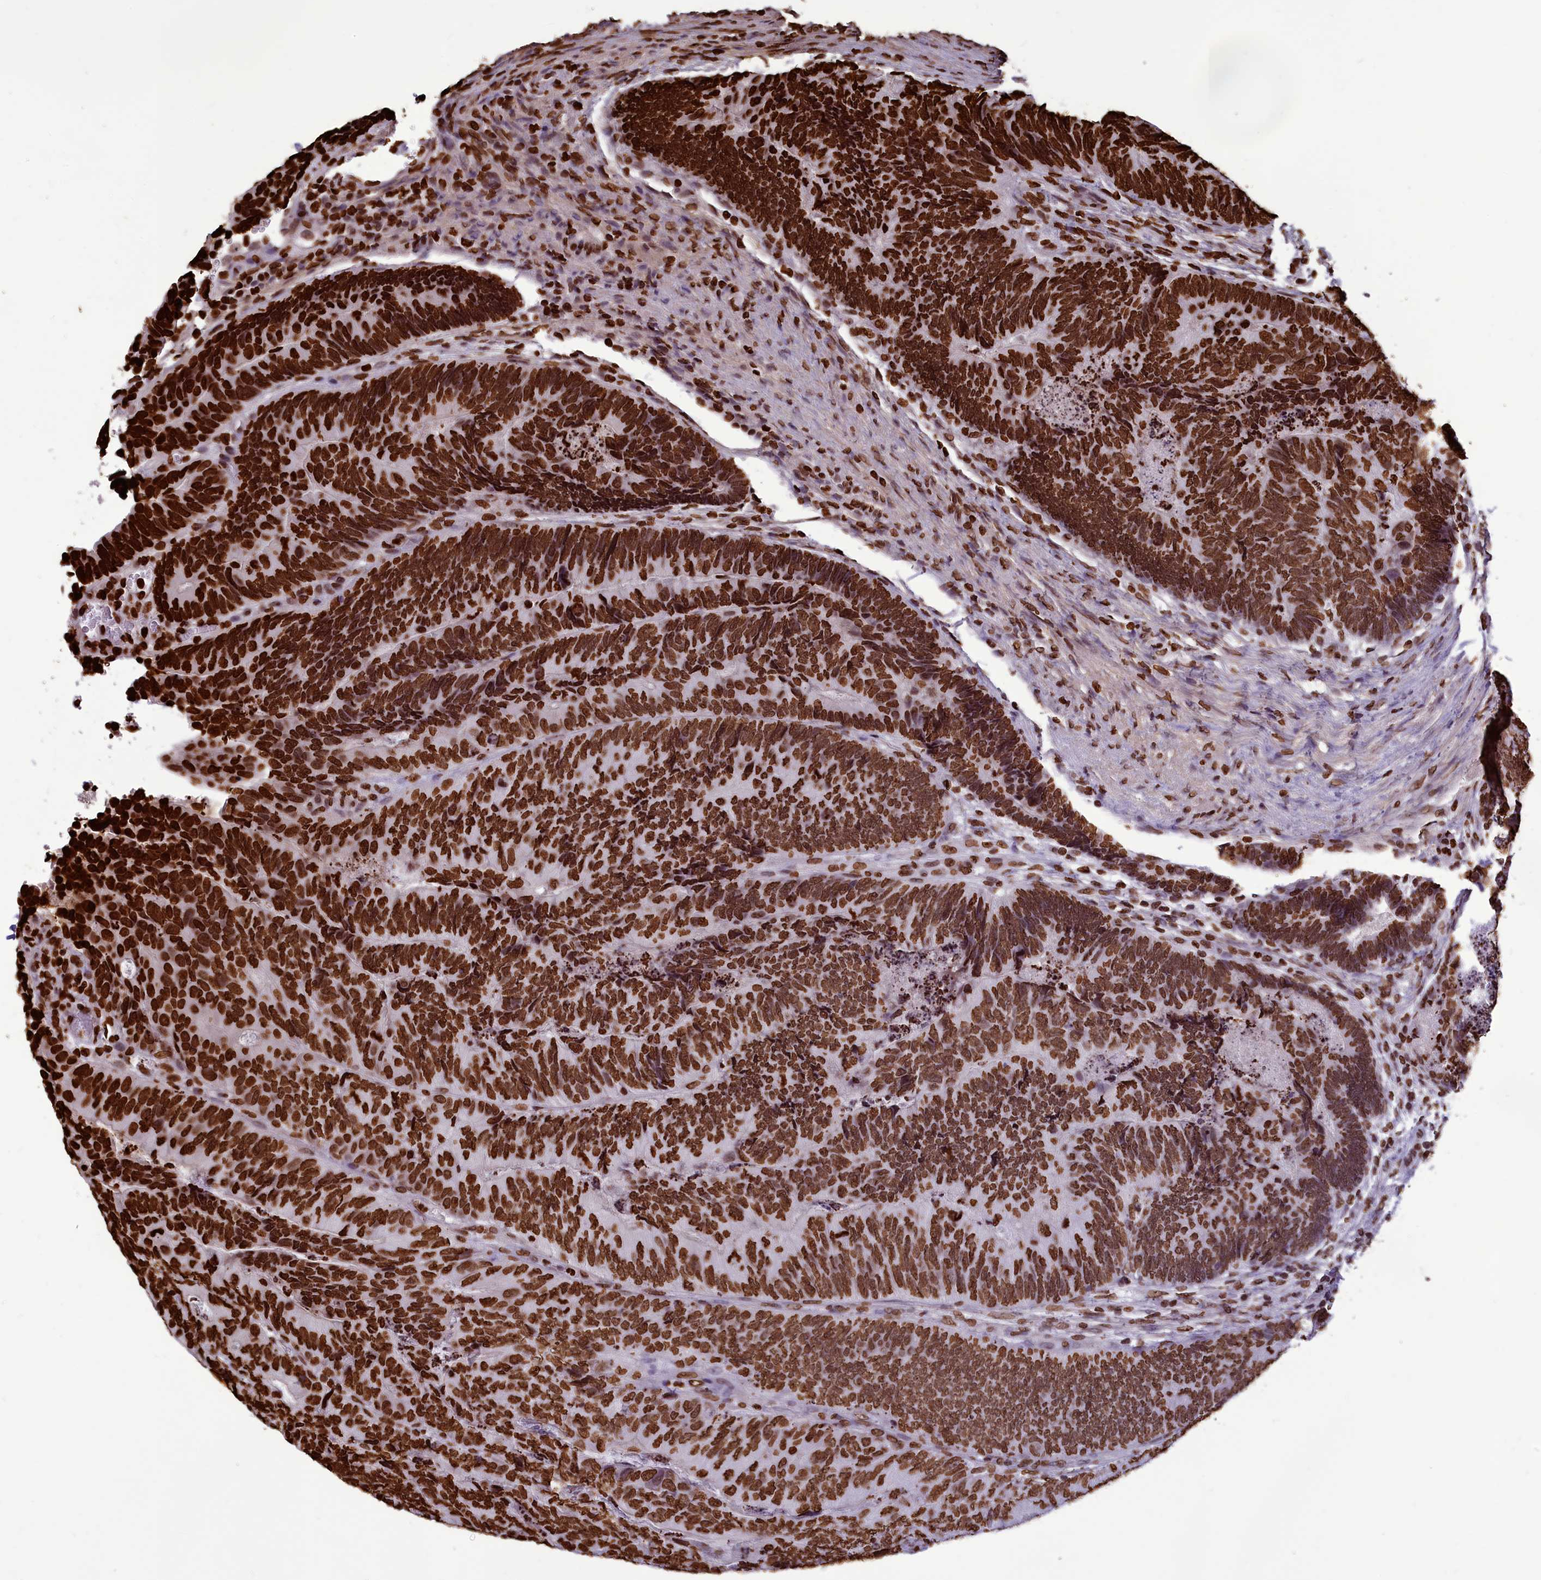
{"staining": {"intensity": "strong", "quantity": ">75%", "location": "nuclear"}, "tissue": "colorectal cancer", "cell_type": "Tumor cells", "image_type": "cancer", "snomed": [{"axis": "morphology", "description": "Adenocarcinoma, NOS"}, {"axis": "topography", "description": "Colon"}], "caption": "Immunohistochemical staining of human colorectal cancer (adenocarcinoma) demonstrates high levels of strong nuclear protein staining in about >75% of tumor cells. Using DAB (3,3'-diaminobenzidine) (brown) and hematoxylin (blue) stains, captured at high magnification using brightfield microscopy.", "gene": "AKAP17A", "patient": {"sex": "female", "age": 67}}